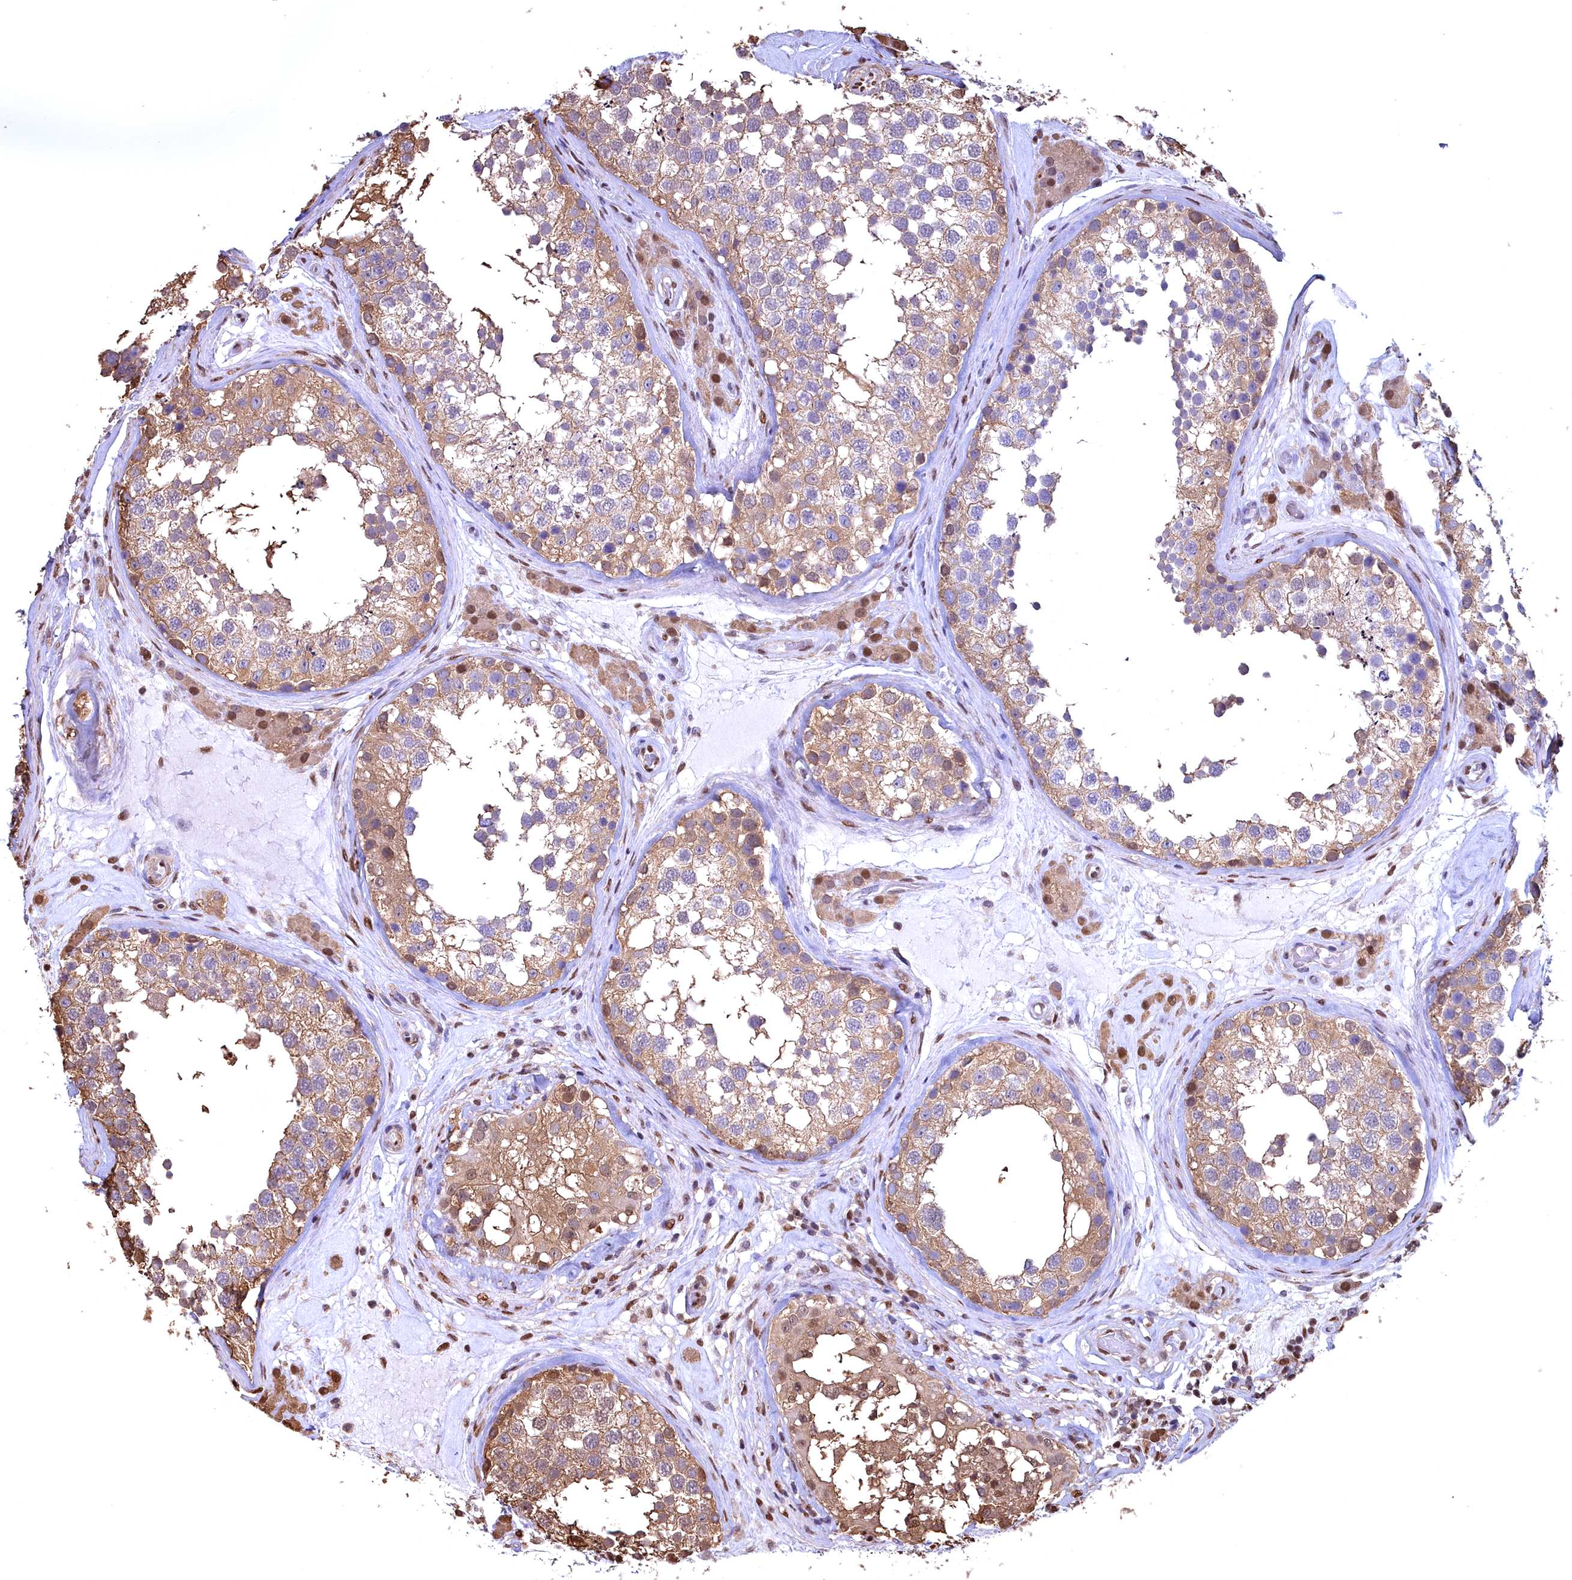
{"staining": {"intensity": "moderate", "quantity": ">75%", "location": "cytoplasmic/membranous"}, "tissue": "testis", "cell_type": "Cells in seminiferous ducts", "image_type": "normal", "snomed": [{"axis": "morphology", "description": "Normal tissue, NOS"}, {"axis": "topography", "description": "Testis"}], "caption": "Testis stained with IHC displays moderate cytoplasmic/membranous expression in approximately >75% of cells in seminiferous ducts. The staining is performed using DAB brown chromogen to label protein expression. The nuclei are counter-stained blue using hematoxylin.", "gene": "GAPDH", "patient": {"sex": "male", "age": 46}}